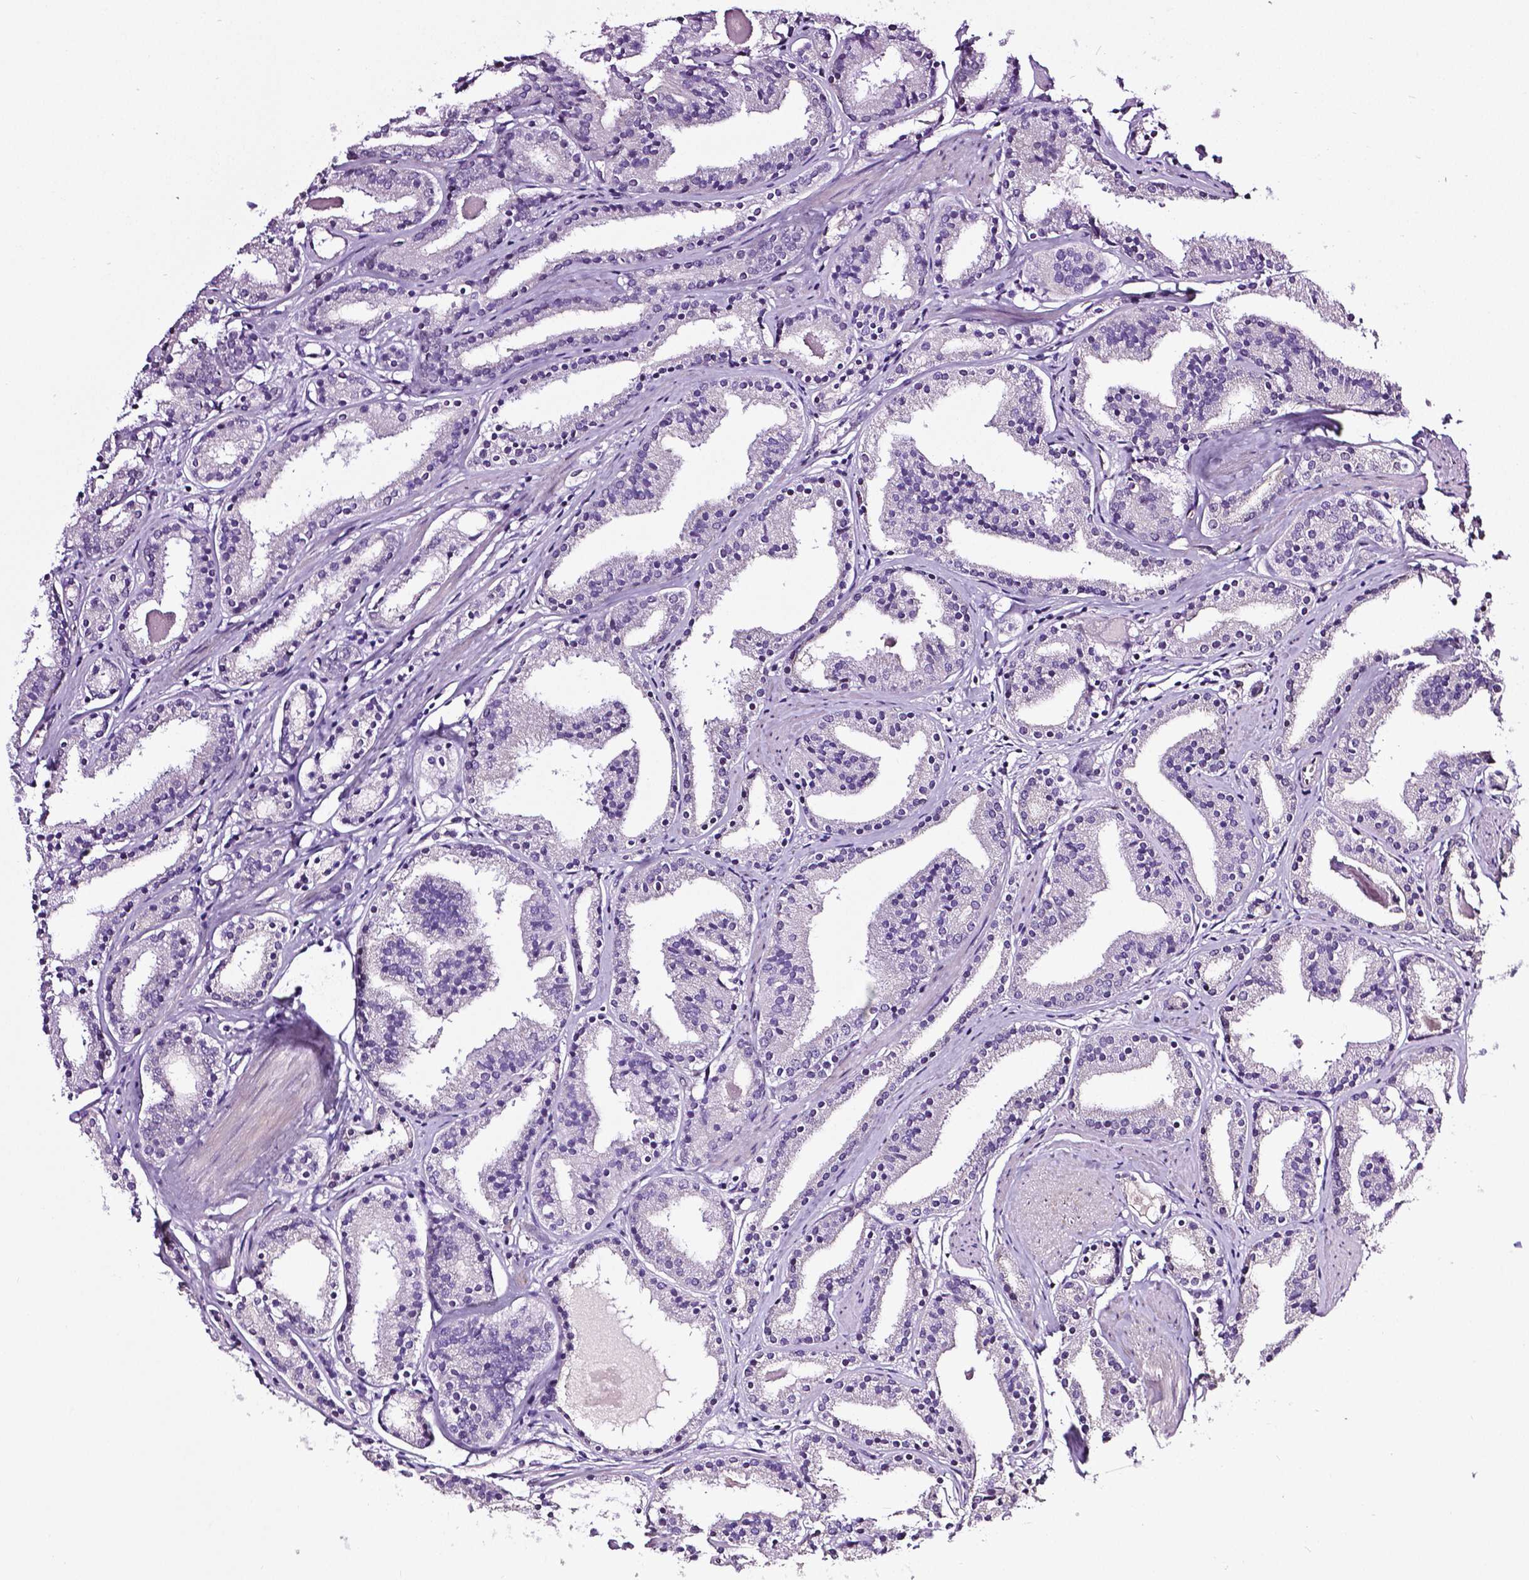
{"staining": {"intensity": "negative", "quantity": "none", "location": "none"}, "tissue": "prostate cancer", "cell_type": "Tumor cells", "image_type": "cancer", "snomed": [{"axis": "morphology", "description": "Adenocarcinoma, High grade"}, {"axis": "topography", "description": "Prostate"}], "caption": "There is no significant positivity in tumor cells of prostate cancer (high-grade adenocarcinoma).", "gene": "PTGER3", "patient": {"sex": "male", "age": 63}}